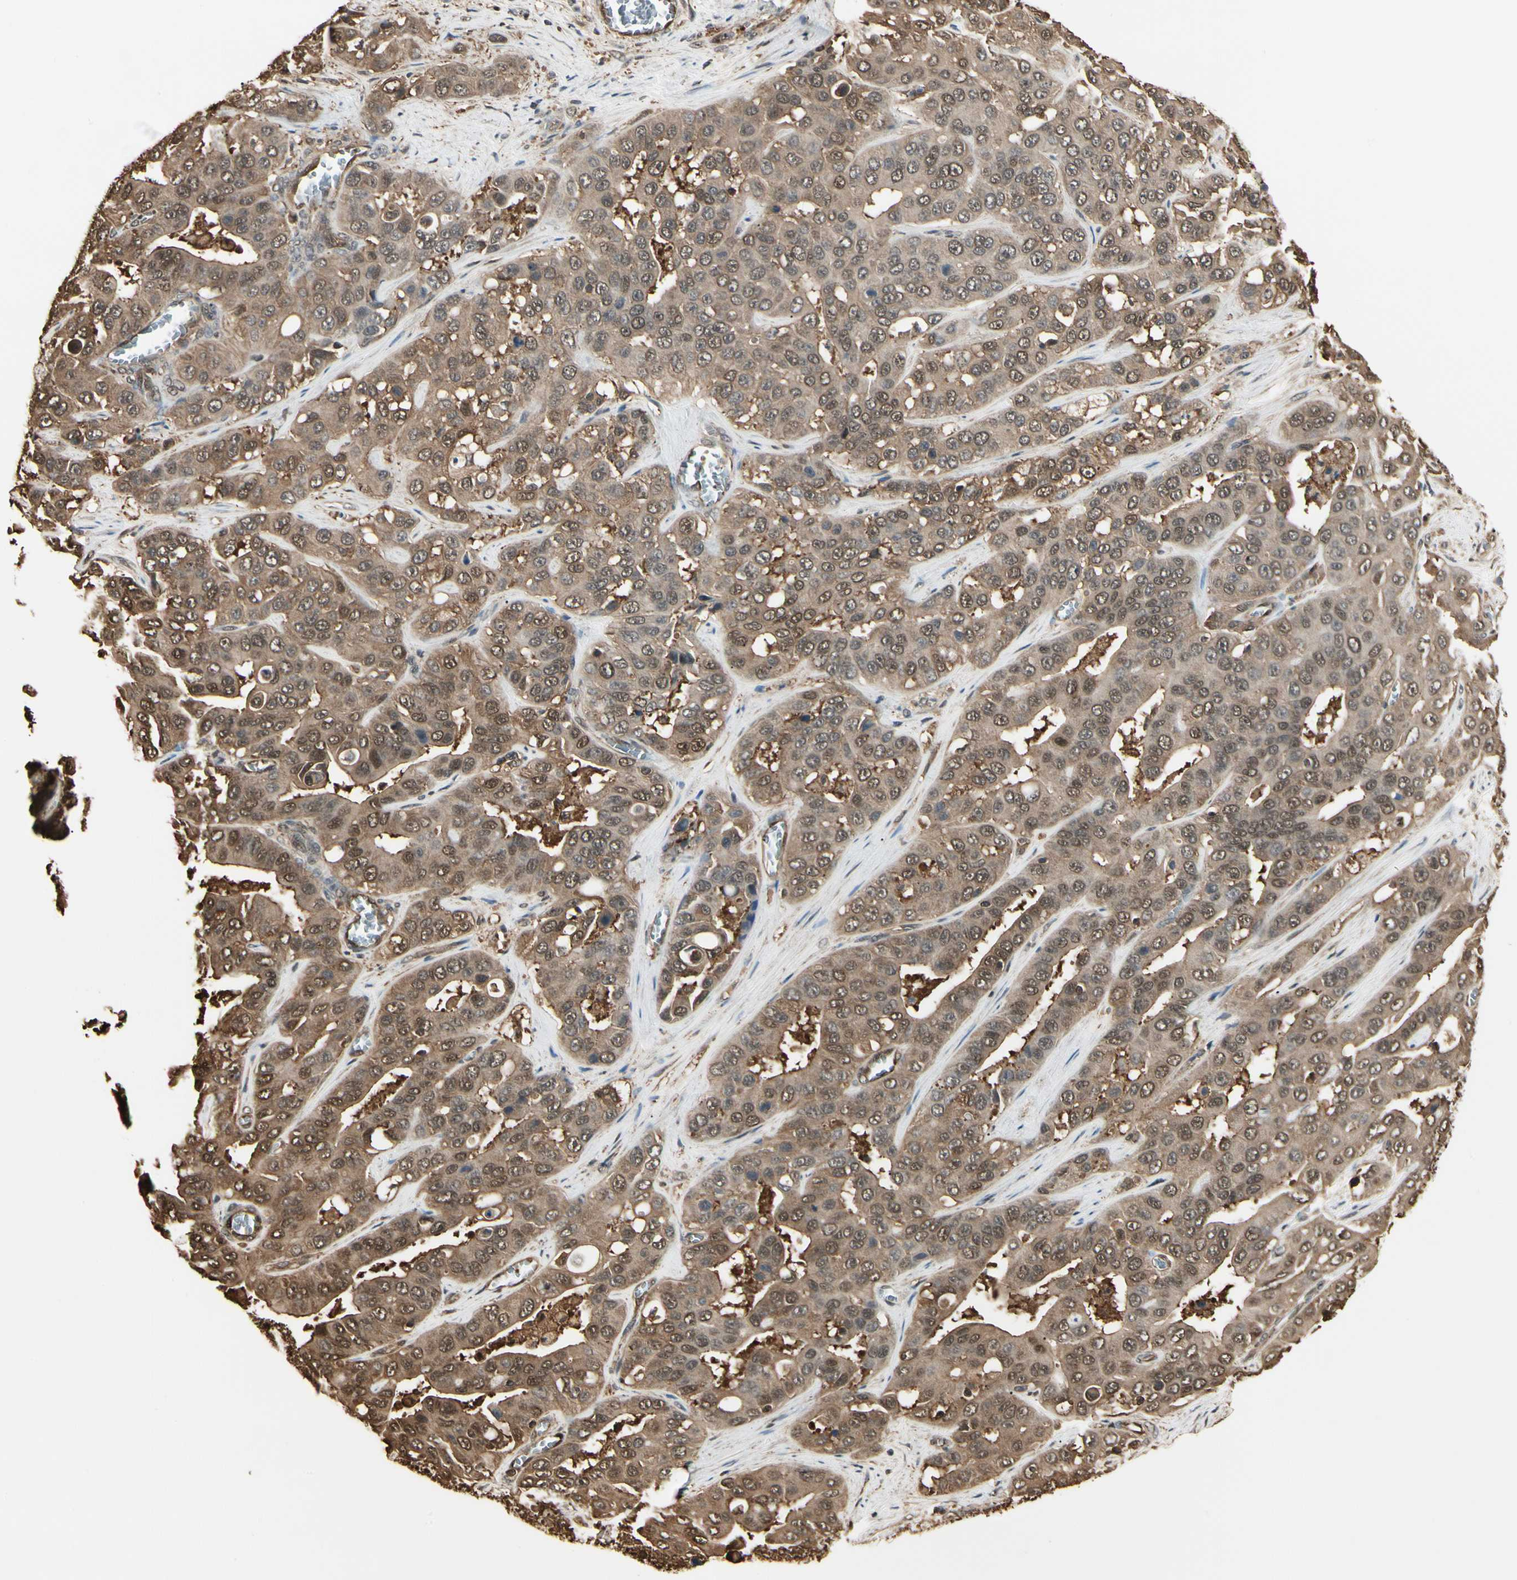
{"staining": {"intensity": "moderate", "quantity": ">75%", "location": "cytoplasmic/membranous,nuclear"}, "tissue": "liver cancer", "cell_type": "Tumor cells", "image_type": "cancer", "snomed": [{"axis": "morphology", "description": "Cholangiocarcinoma"}, {"axis": "topography", "description": "Liver"}], "caption": "Tumor cells reveal medium levels of moderate cytoplasmic/membranous and nuclear expression in approximately >75% of cells in liver cancer.", "gene": "YWHAE", "patient": {"sex": "female", "age": 52}}